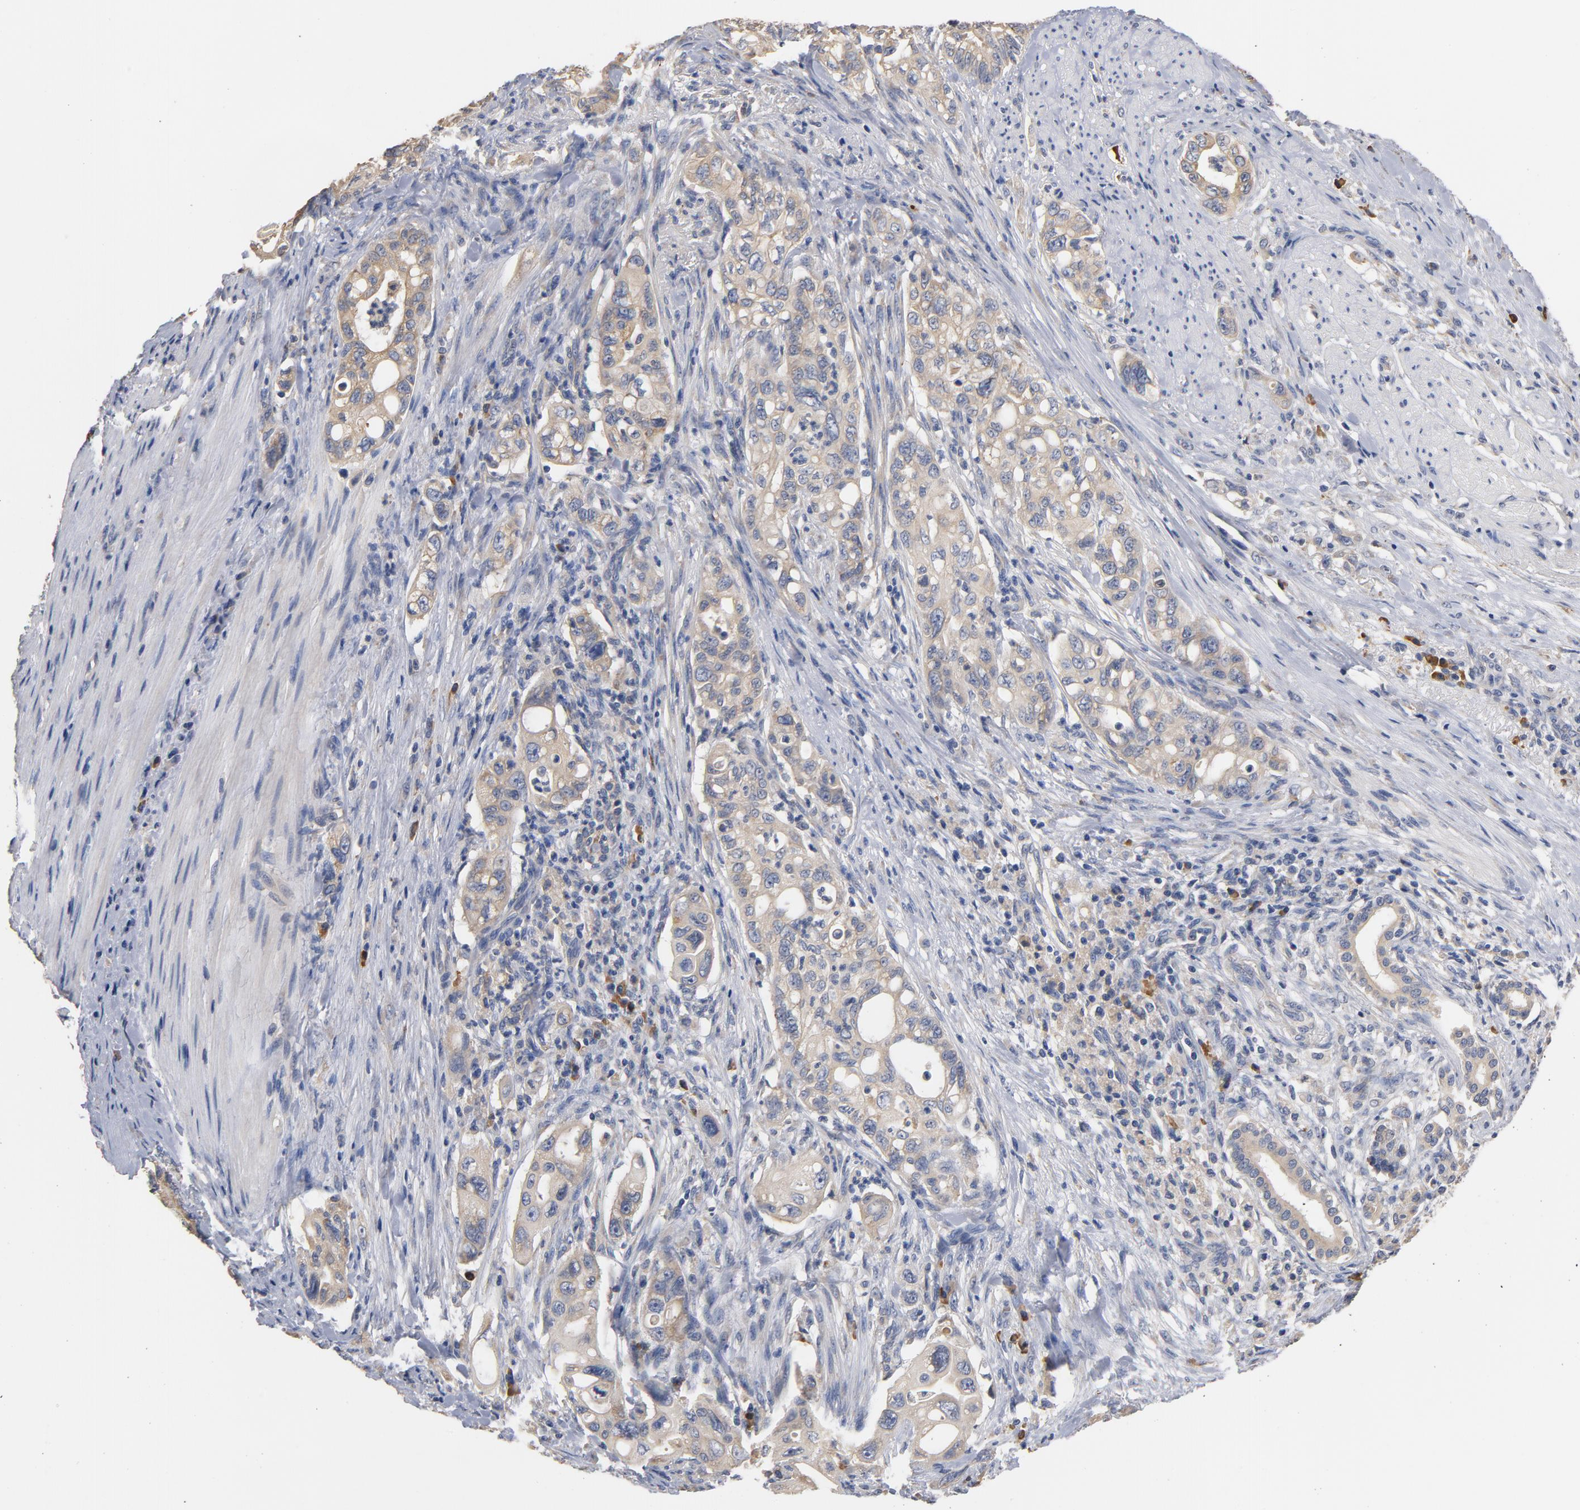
{"staining": {"intensity": "weak", "quantity": ">75%", "location": "cytoplasmic/membranous"}, "tissue": "pancreatic cancer", "cell_type": "Tumor cells", "image_type": "cancer", "snomed": [{"axis": "morphology", "description": "Normal tissue, NOS"}, {"axis": "topography", "description": "Pancreas"}], "caption": "Brown immunohistochemical staining in pancreatic cancer shows weak cytoplasmic/membranous staining in about >75% of tumor cells. The staining was performed using DAB, with brown indicating positive protein expression. Nuclei are stained blue with hematoxylin.", "gene": "TLR4", "patient": {"sex": "male", "age": 42}}